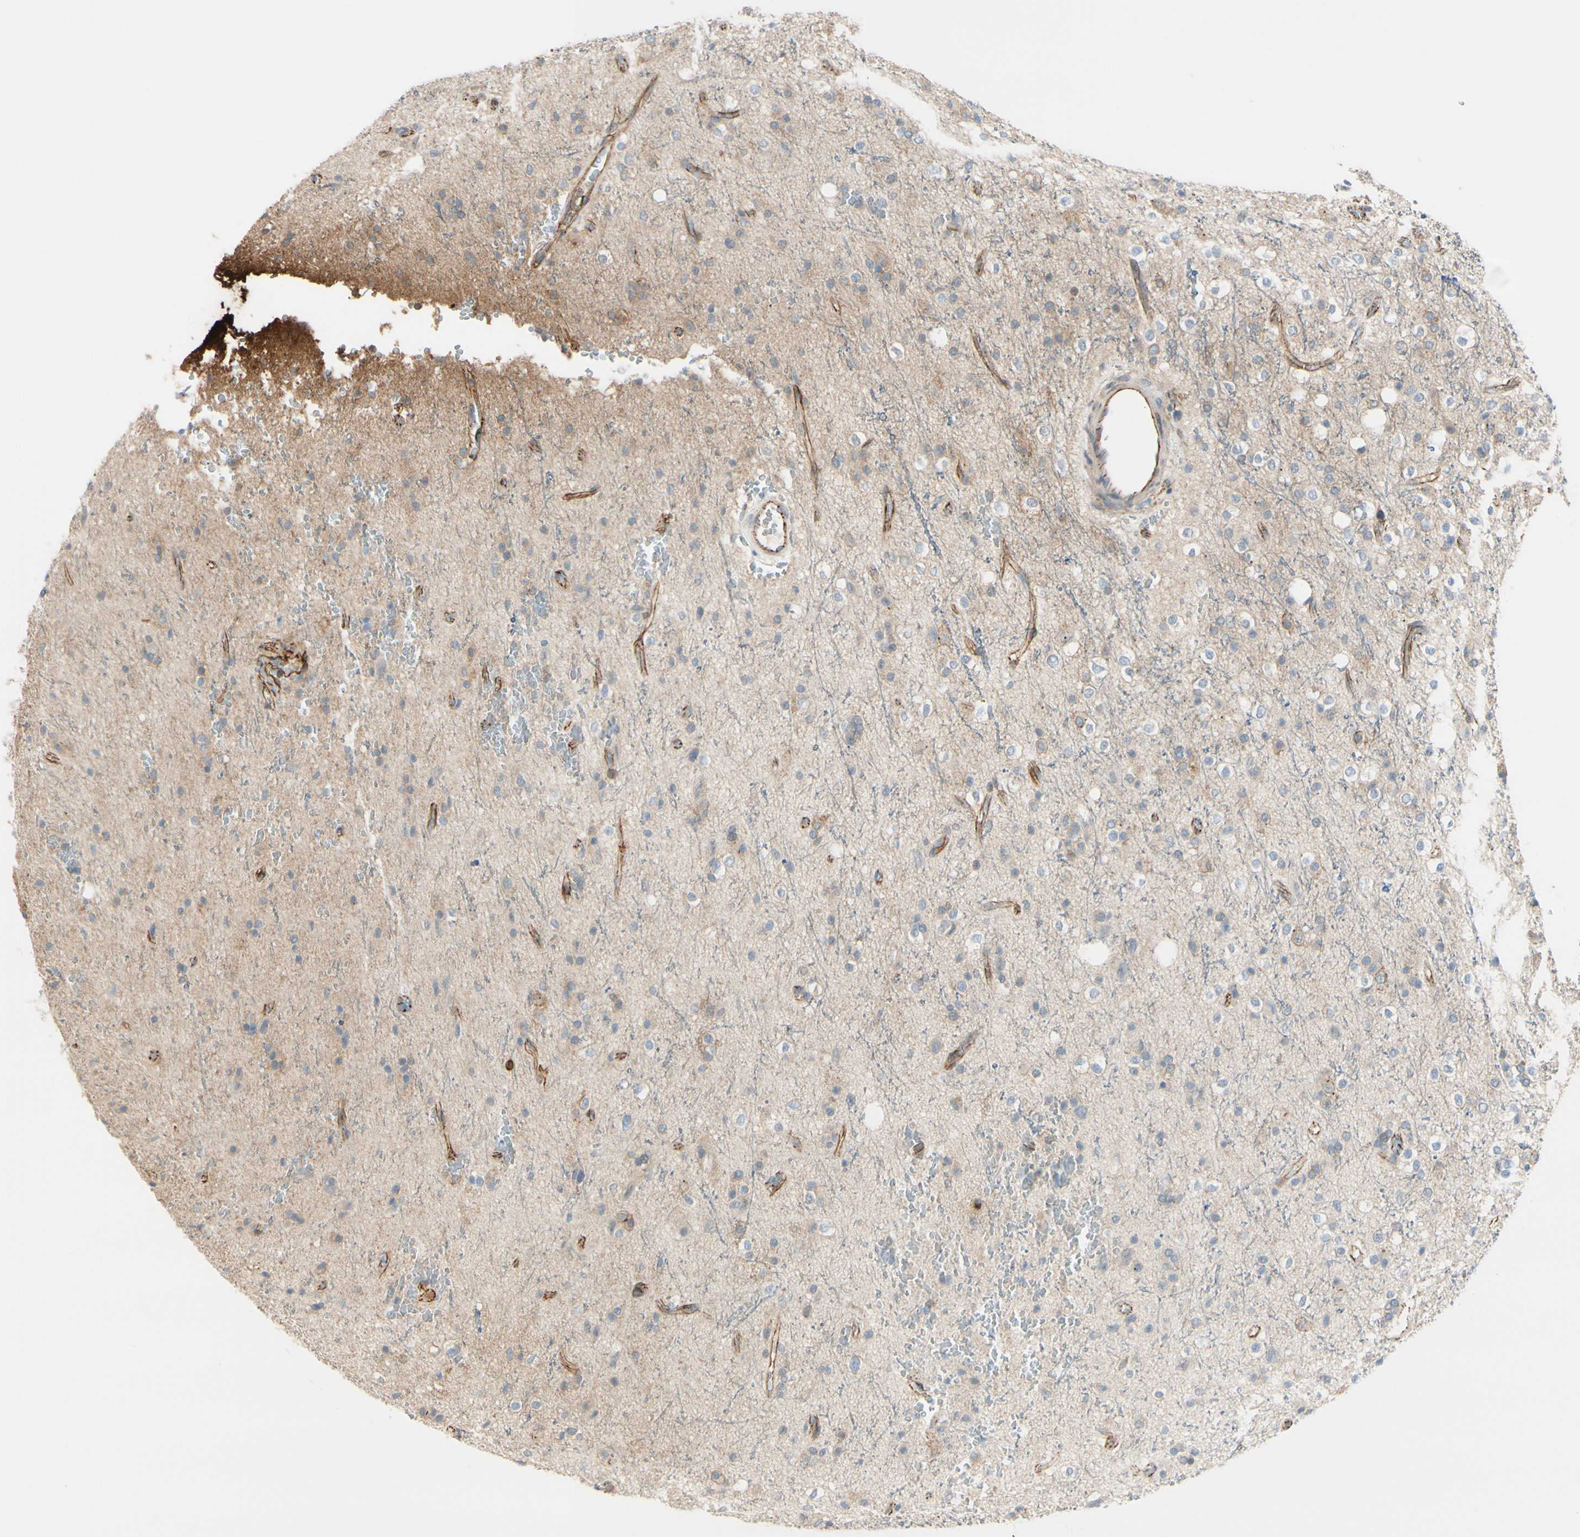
{"staining": {"intensity": "negative", "quantity": "none", "location": "none"}, "tissue": "glioma", "cell_type": "Tumor cells", "image_type": "cancer", "snomed": [{"axis": "morphology", "description": "Glioma, malignant, High grade"}, {"axis": "topography", "description": "Brain"}], "caption": "IHC micrograph of human malignant glioma (high-grade) stained for a protein (brown), which shows no positivity in tumor cells.", "gene": "TJP1", "patient": {"sex": "male", "age": 47}}